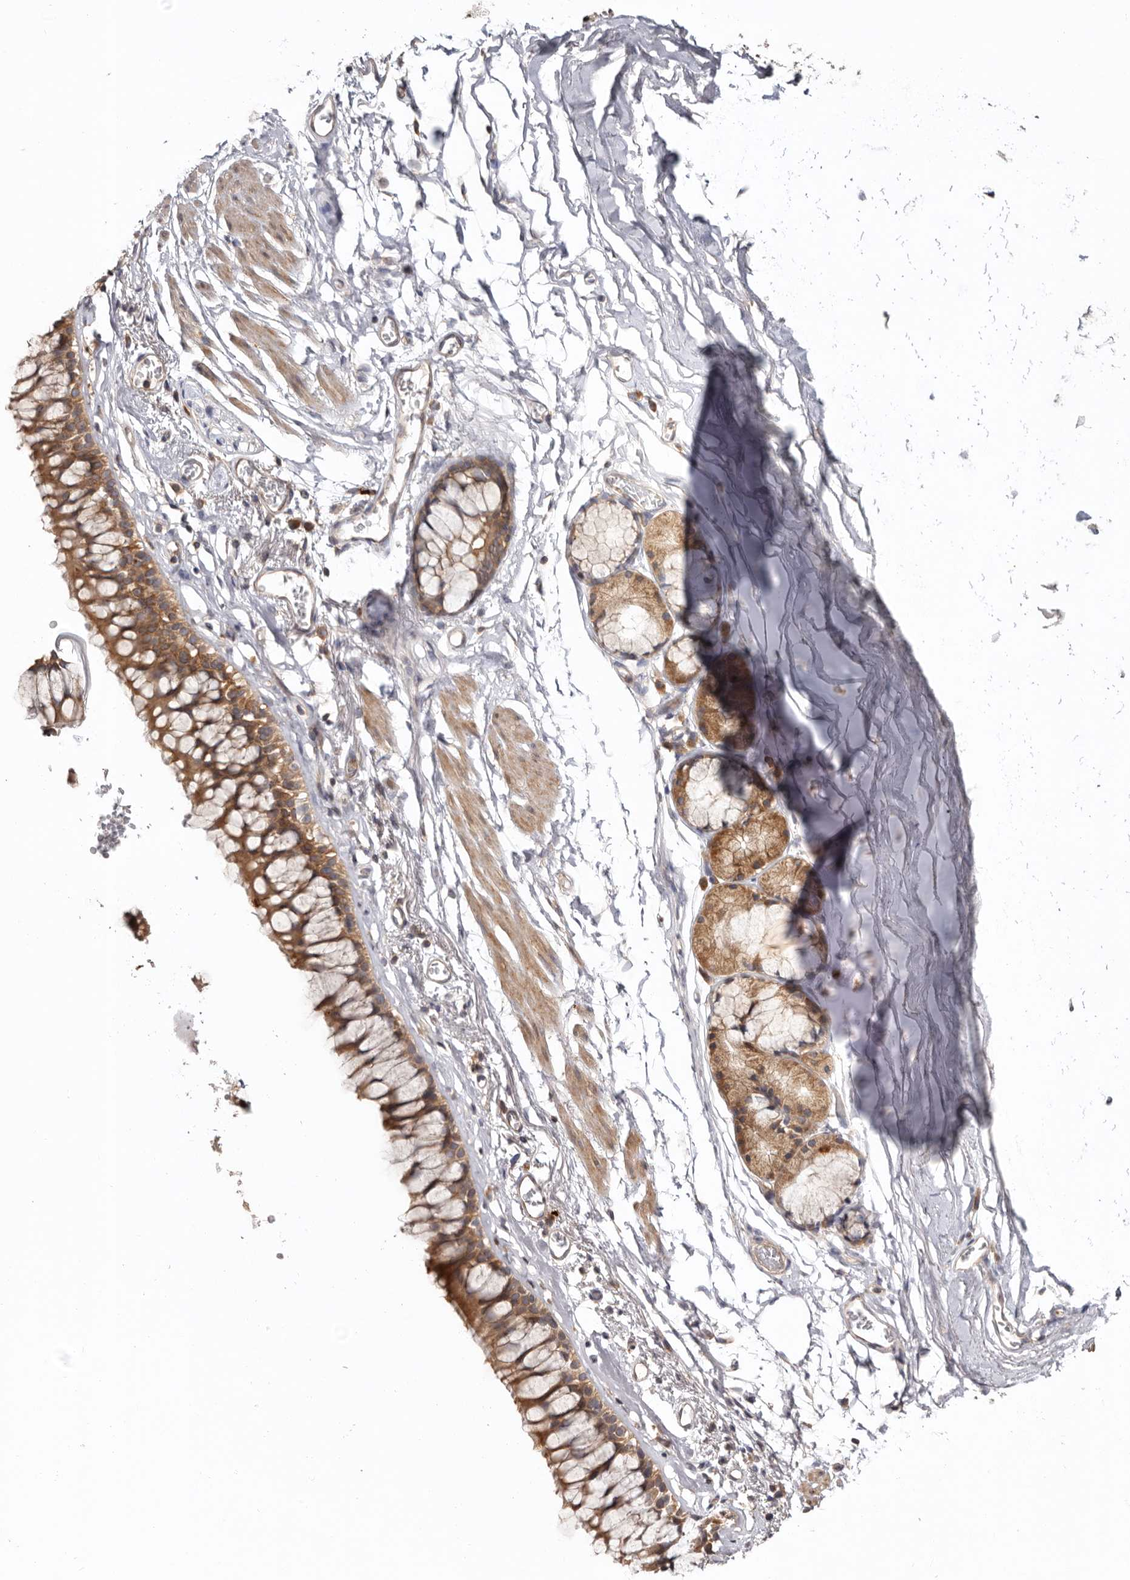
{"staining": {"intensity": "moderate", "quantity": ">75%", "location": "cytoplasmic/membranous"}, "tissue": "bronchus", "cell_type": "Respiratory epithelial cells", "image_type": "normal", "snomed": [{"axis": "morphology", "description": "Normal tissue, NOS"}, {"axis": "morphology", "description": "Inflammation, NOS"}, {"axis": "topography", "description": "Cartilage tissue"}, {"axis": "topography", "description": "Bronchus"}, {"axis": "topography", "description": "Lung"}], "caption": "IHC photomicrograph of normal bronchus: human bronchus stained using immunohistochemistry displays medium levels of moderate protein expression localized specifically in the cytoplasmic/membranous of respiratory epithelial cells, appearing as a cytoplasmic/membranous brown color.", "gene": "TMUB1", "patient": {"sex": "female", "age": 64}}